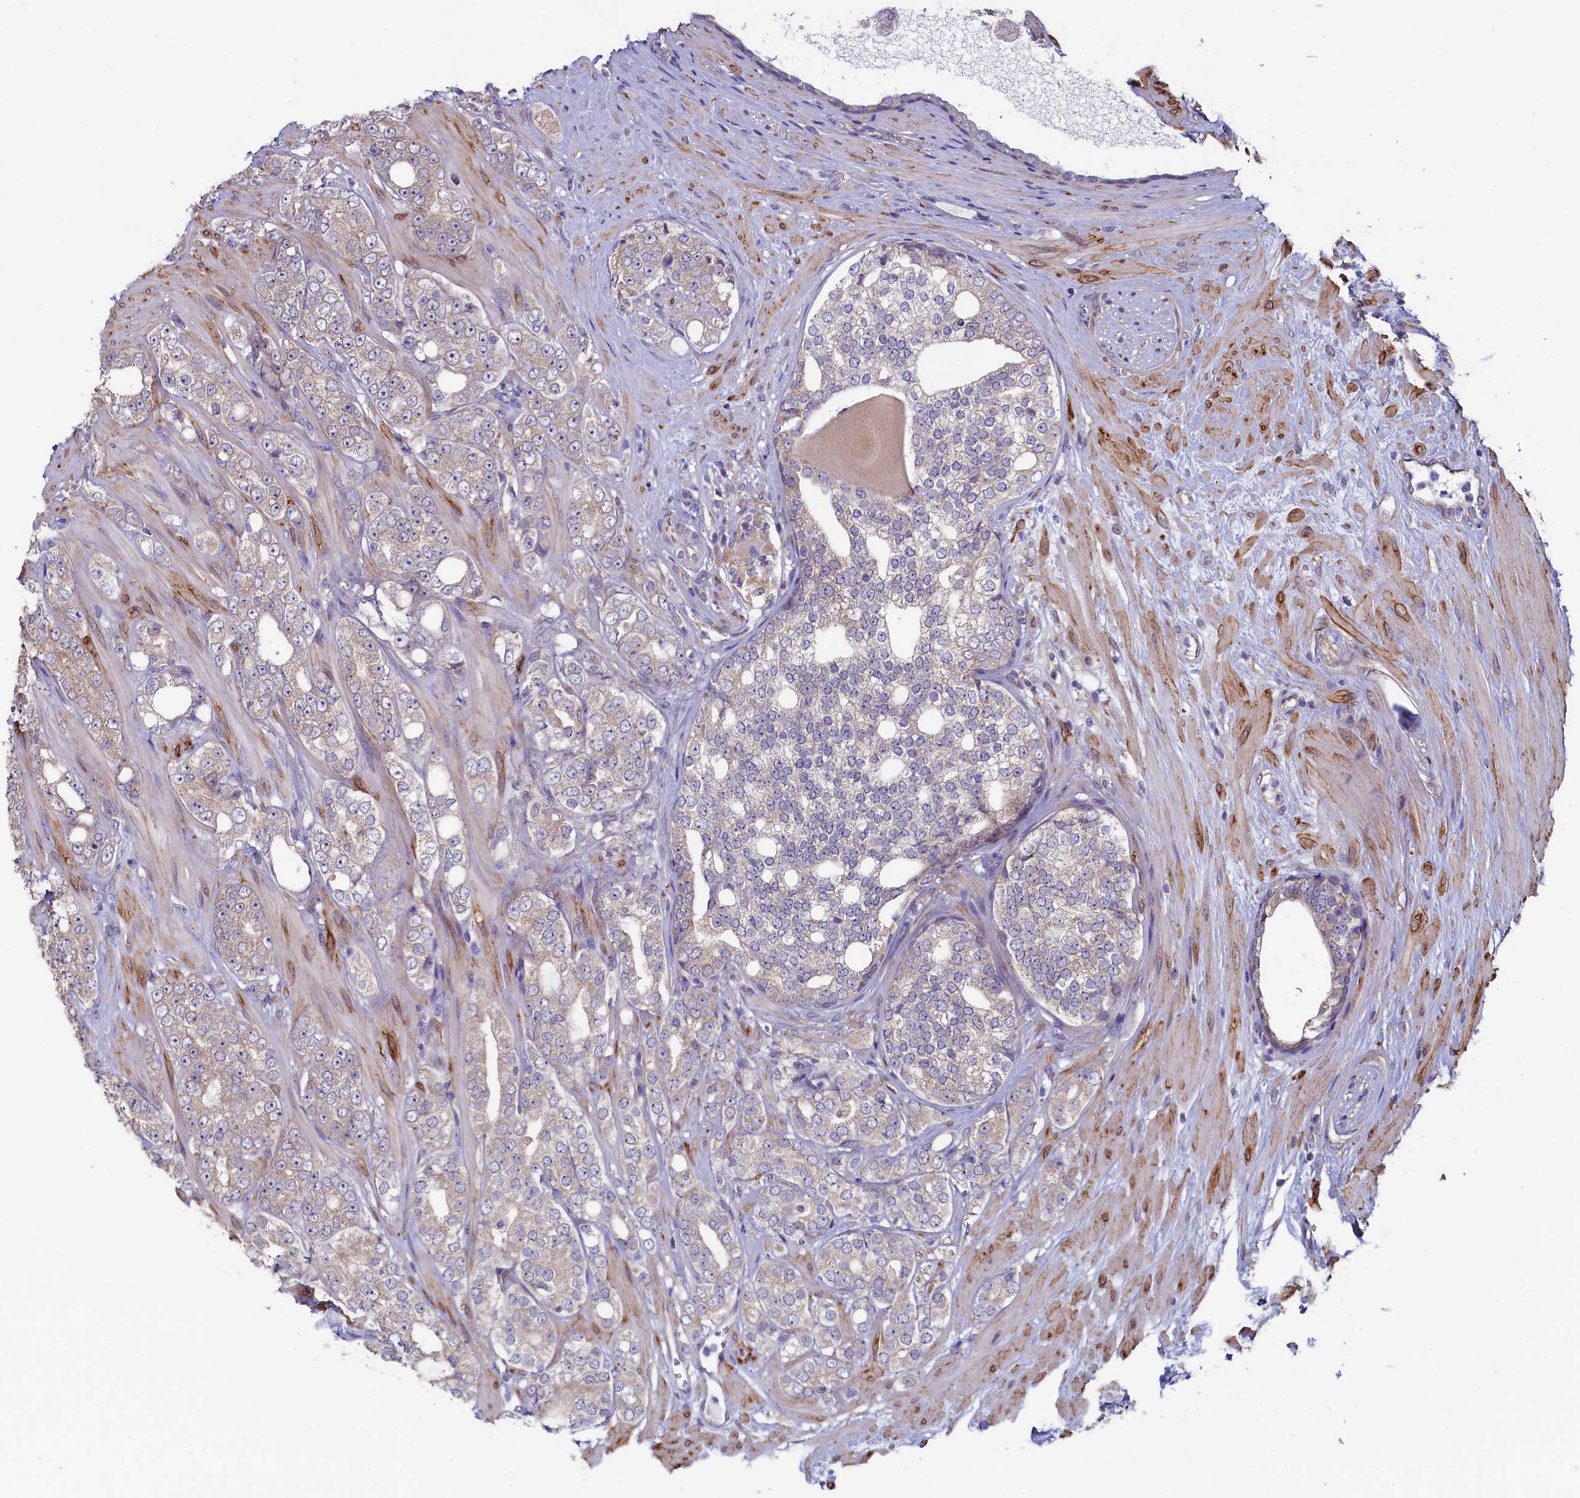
{"staining": {"intensity": "negative", "quantity": "none", "location": "none"}, "tissue": "prostate cancer", "cell_type": "Tumor cells", "image_type": "cancer", "snomed": [{"axis": "morphology", "description": "Adenocarcinoma, High grade"}, {"axis": "topography", "description": "Prostate"}], "caption": "The image shows no significant expression in tumor cells of high-grade adenocarcinoma (prostate).", "gene": "SPATA2L", "patient": {"sex": "male", "age": 64}}